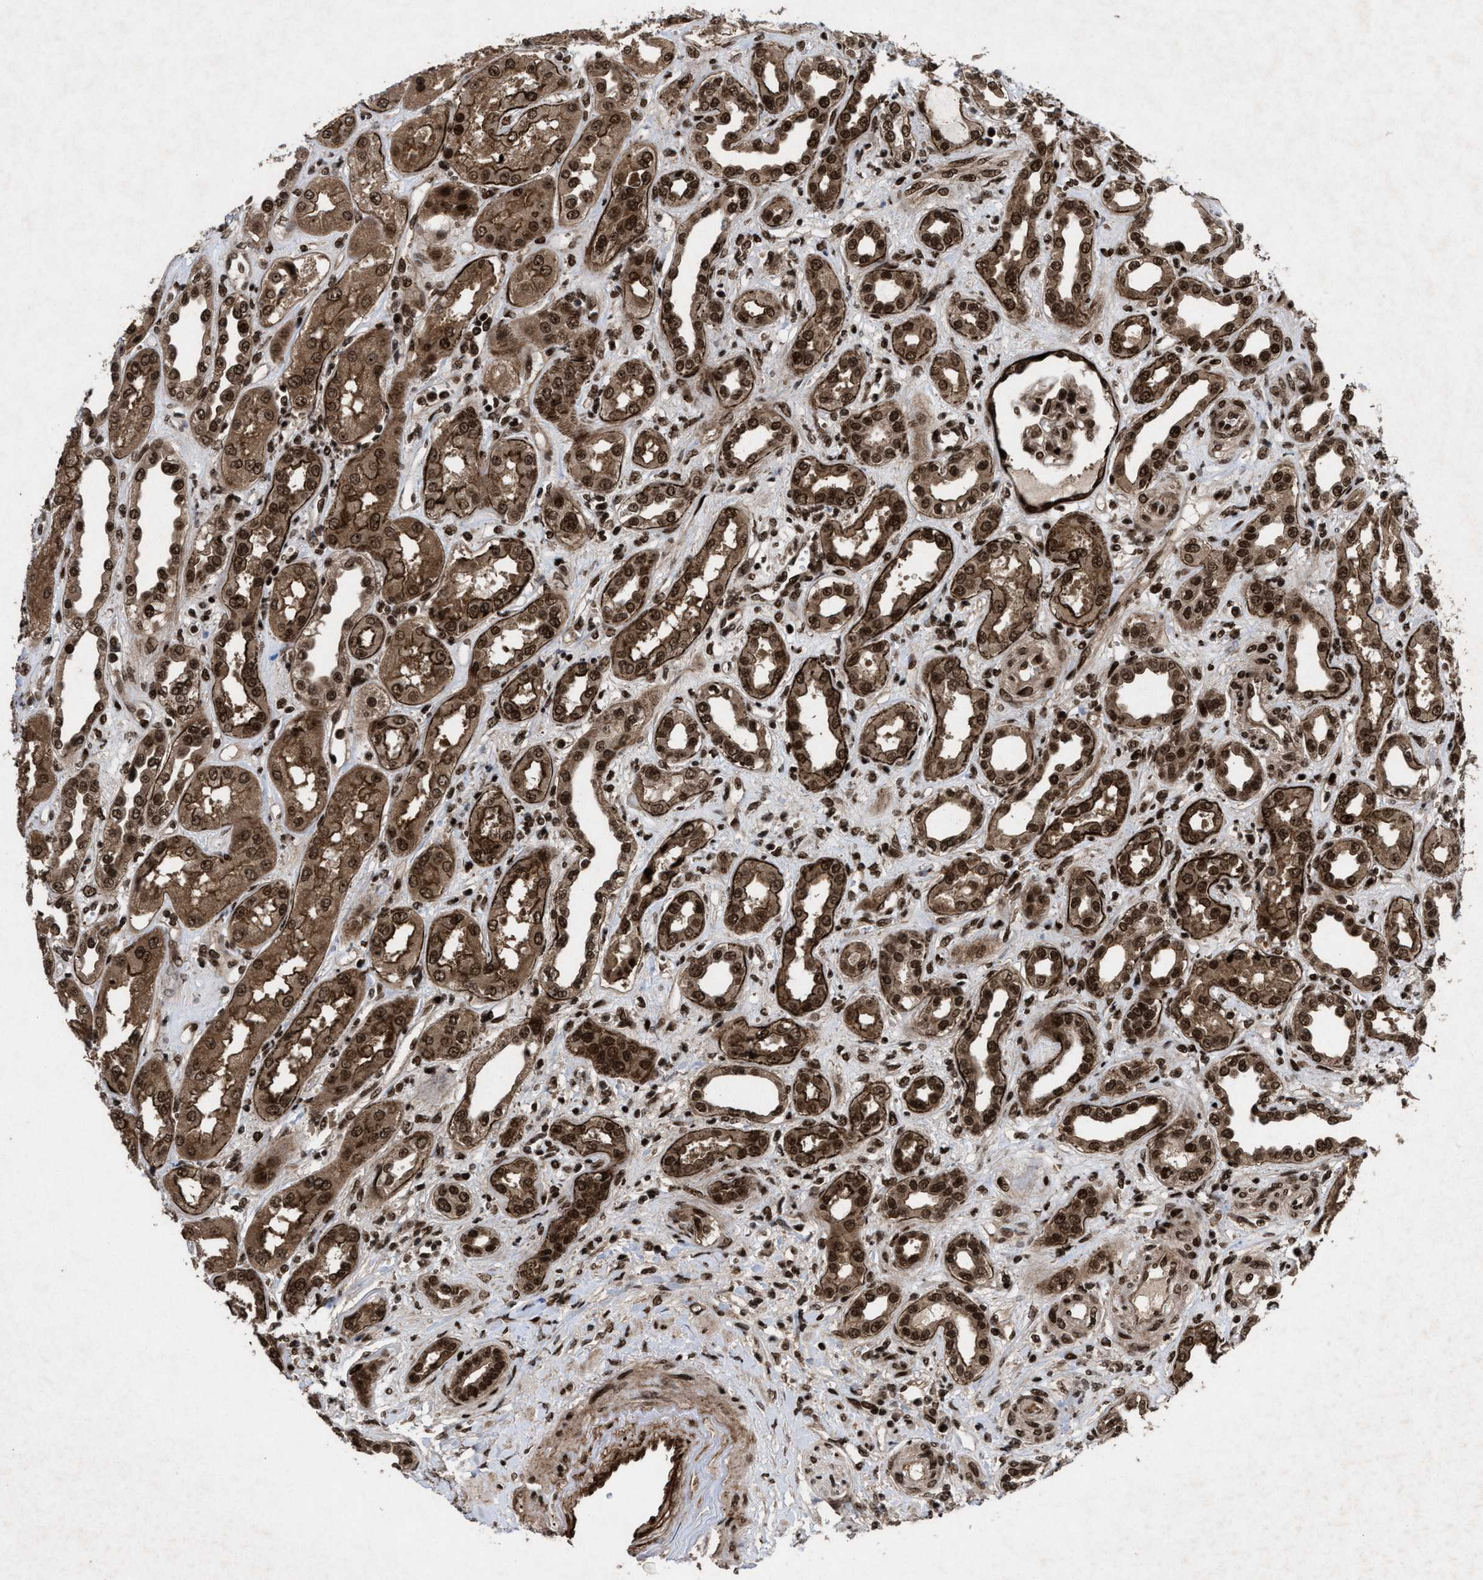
{"staining": {"intensity": "strong", "quantity": ">75%", "location": "nuclear"}, "tissue": "kidney", "cell_type": "Cells in glomeruli", "image_type": "normal", "snomed": [{"axis": "morphology", "description": "Normal tissue, NOS"}, {"axis": "topography", "description": "Kidney"}], "caption": "Immunohistochemistry (DAB (3,3'-diaminobenzidine)) staining of normal kidney displays strong nuclear protein staining in approximately >75% of cells in glomeruli.", "gene": "WIZ", "patient": {"sex": "male", "age": 59}}